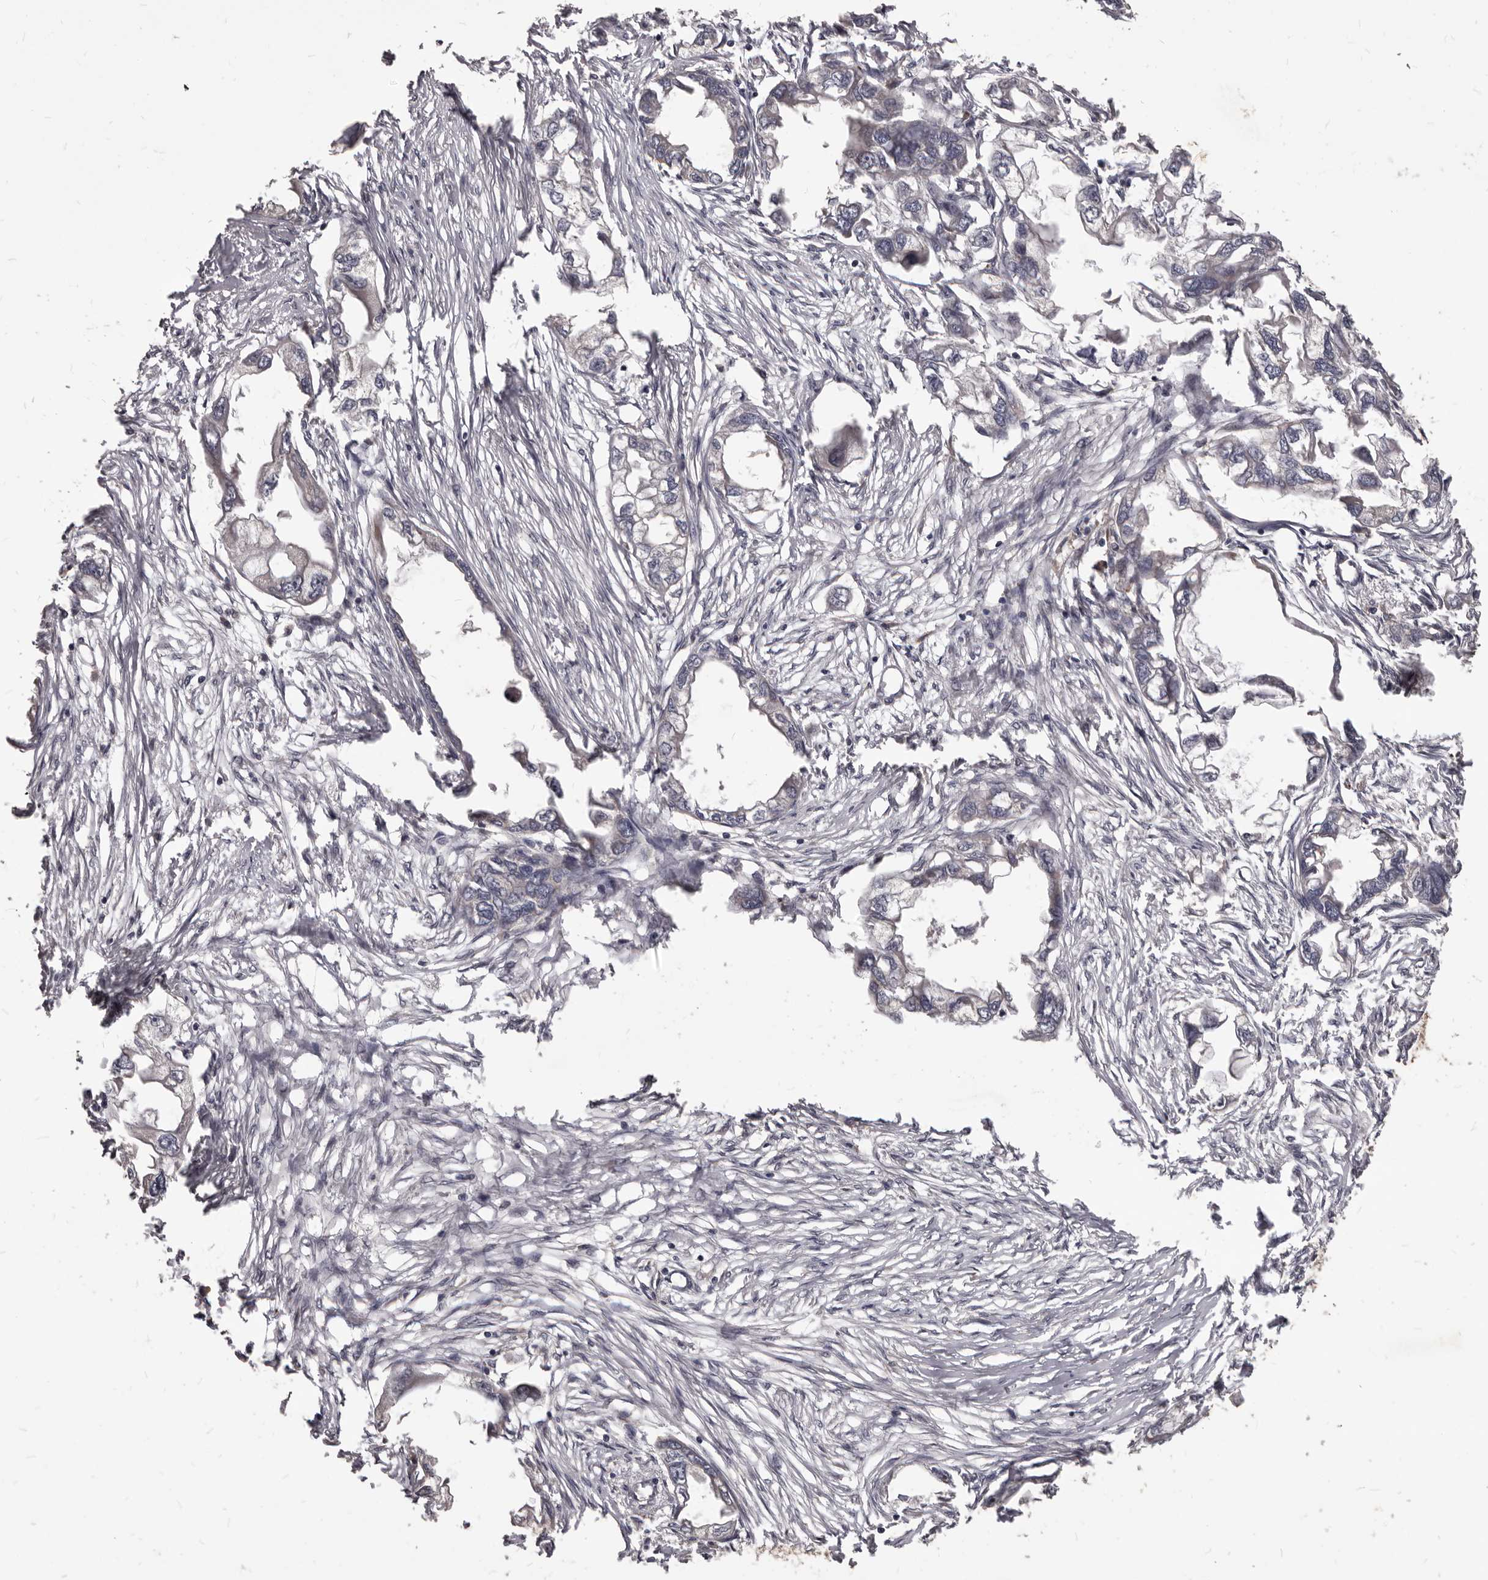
{"staining": {"intensity": "negative", "quantity": "none", "location": "none"}, "tissue": "endometrial cancer", "cell_type": "Tumor cells", "image_type": "cancer", "snomed": [{"axis": "morphology", "description": "Adenocarcinoma, NOS"}, {"axis": "morphology", "description": "Adenocarcinoma, metastatic, NOS"}, {"axis": "topography", "description": "Adipose tissue"}, {"axis": "topography", "description": "Endometrium"}], "caption": "The image demonstrates no significant positivity in tumor cells of endometrial cancer (adenocarcinoma).", "gene": "GABPB2", "patient": {"sex": "female", "age": 67}}